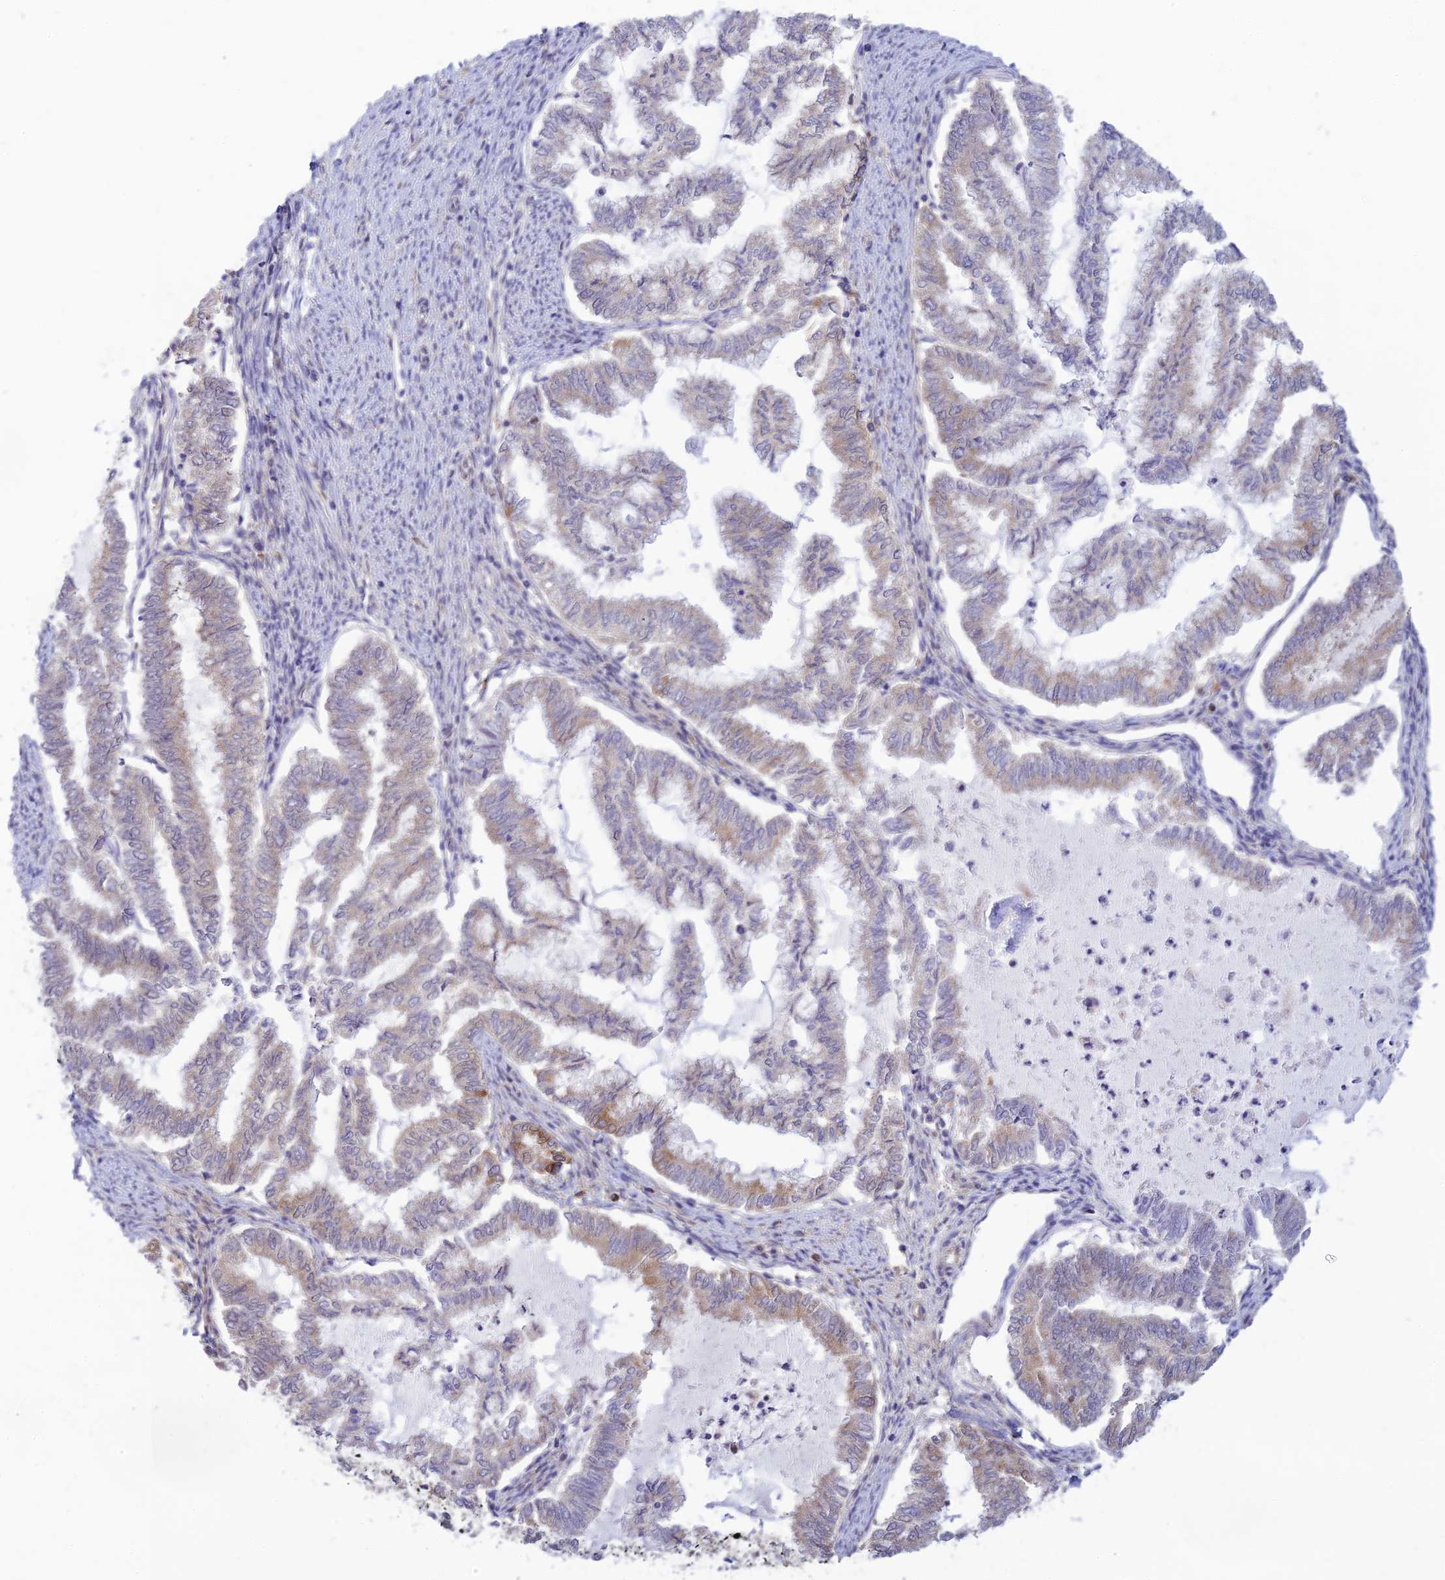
{"staining": {"intensity": "weak", "quantity": "25%-75%", "location": "cytoplasmic/membranous"}, "tissue": "endometrial cancer", "cell_type": "Tumor cells", "image_type": "cancer", "snomed": [{"axis": "morphology", "description": "Adenocarcinoma, NOS"}, {"axis": "topography", "description": "Endometrium"}], "caption": "DAB immunohistochemical staining of human endometrial cancer (adenocarcinoma) shows weak cytoplasmic/membranous protein expression in about 25%-75% of tumor cells.", "gene": "SKIC8", "patient": {"sex": "female", "age": 79}}